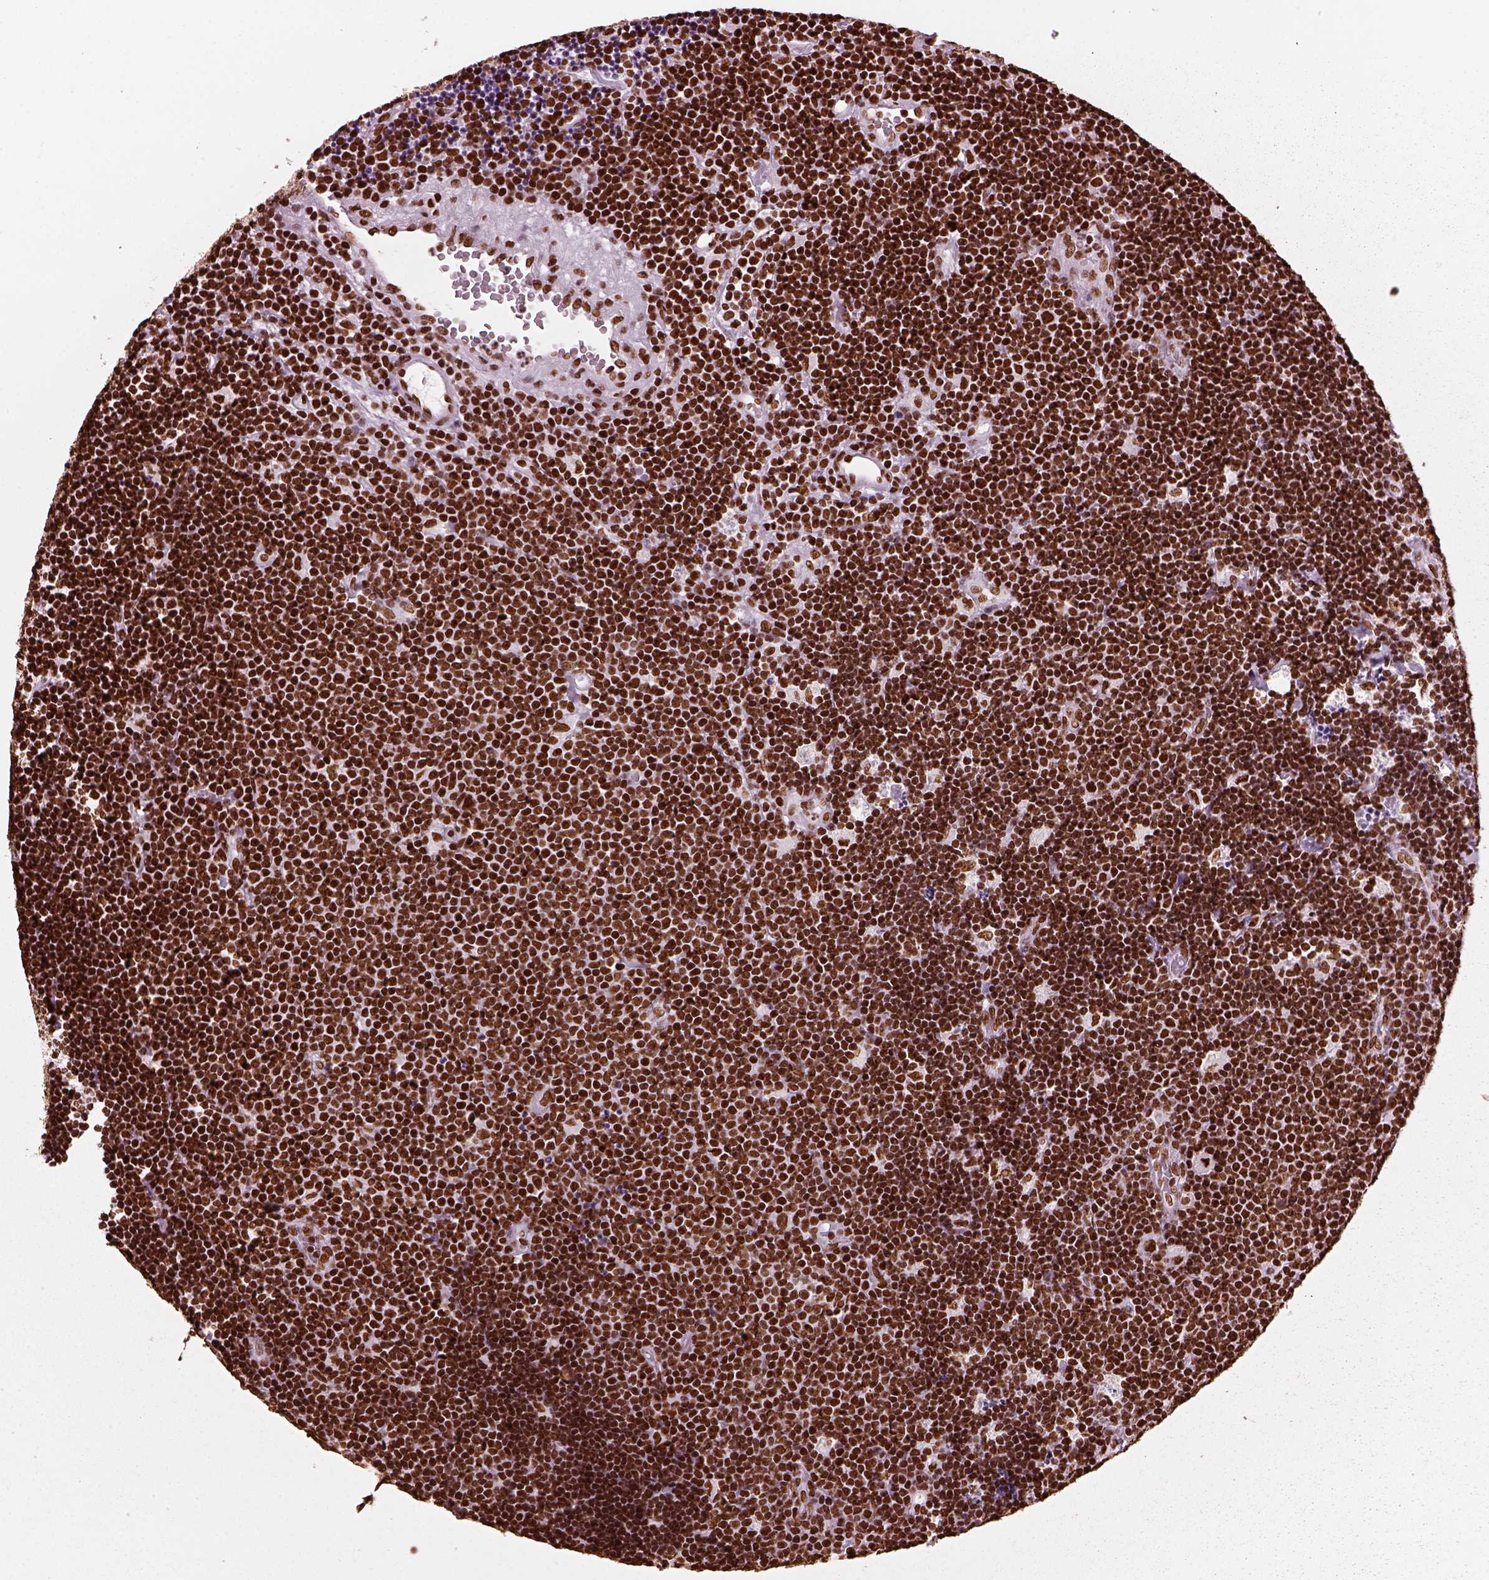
{"staining": {"intensity": "strong", "quantity": ">75%", "location": "nuclear"}, "tissue": "lymphoma", "cell_type": "Tumor cells", "image_type": "cancer", "snomed": [{"axis": "morphology", "description": "Malignant lymphoma, non-Hodgkin's type, Low grade"}, {"axis": "topography", "description": "Brain"}], "caption": "Malignant lymphoma, non-Hodgkin's type (low-grade) was stained to show a protein in brown. There is high levels of strong nuclear positivity in about >75% of tumor cells.", "gene": "CBFA2T3", "patient": {"sex": "female", "age": 66}}